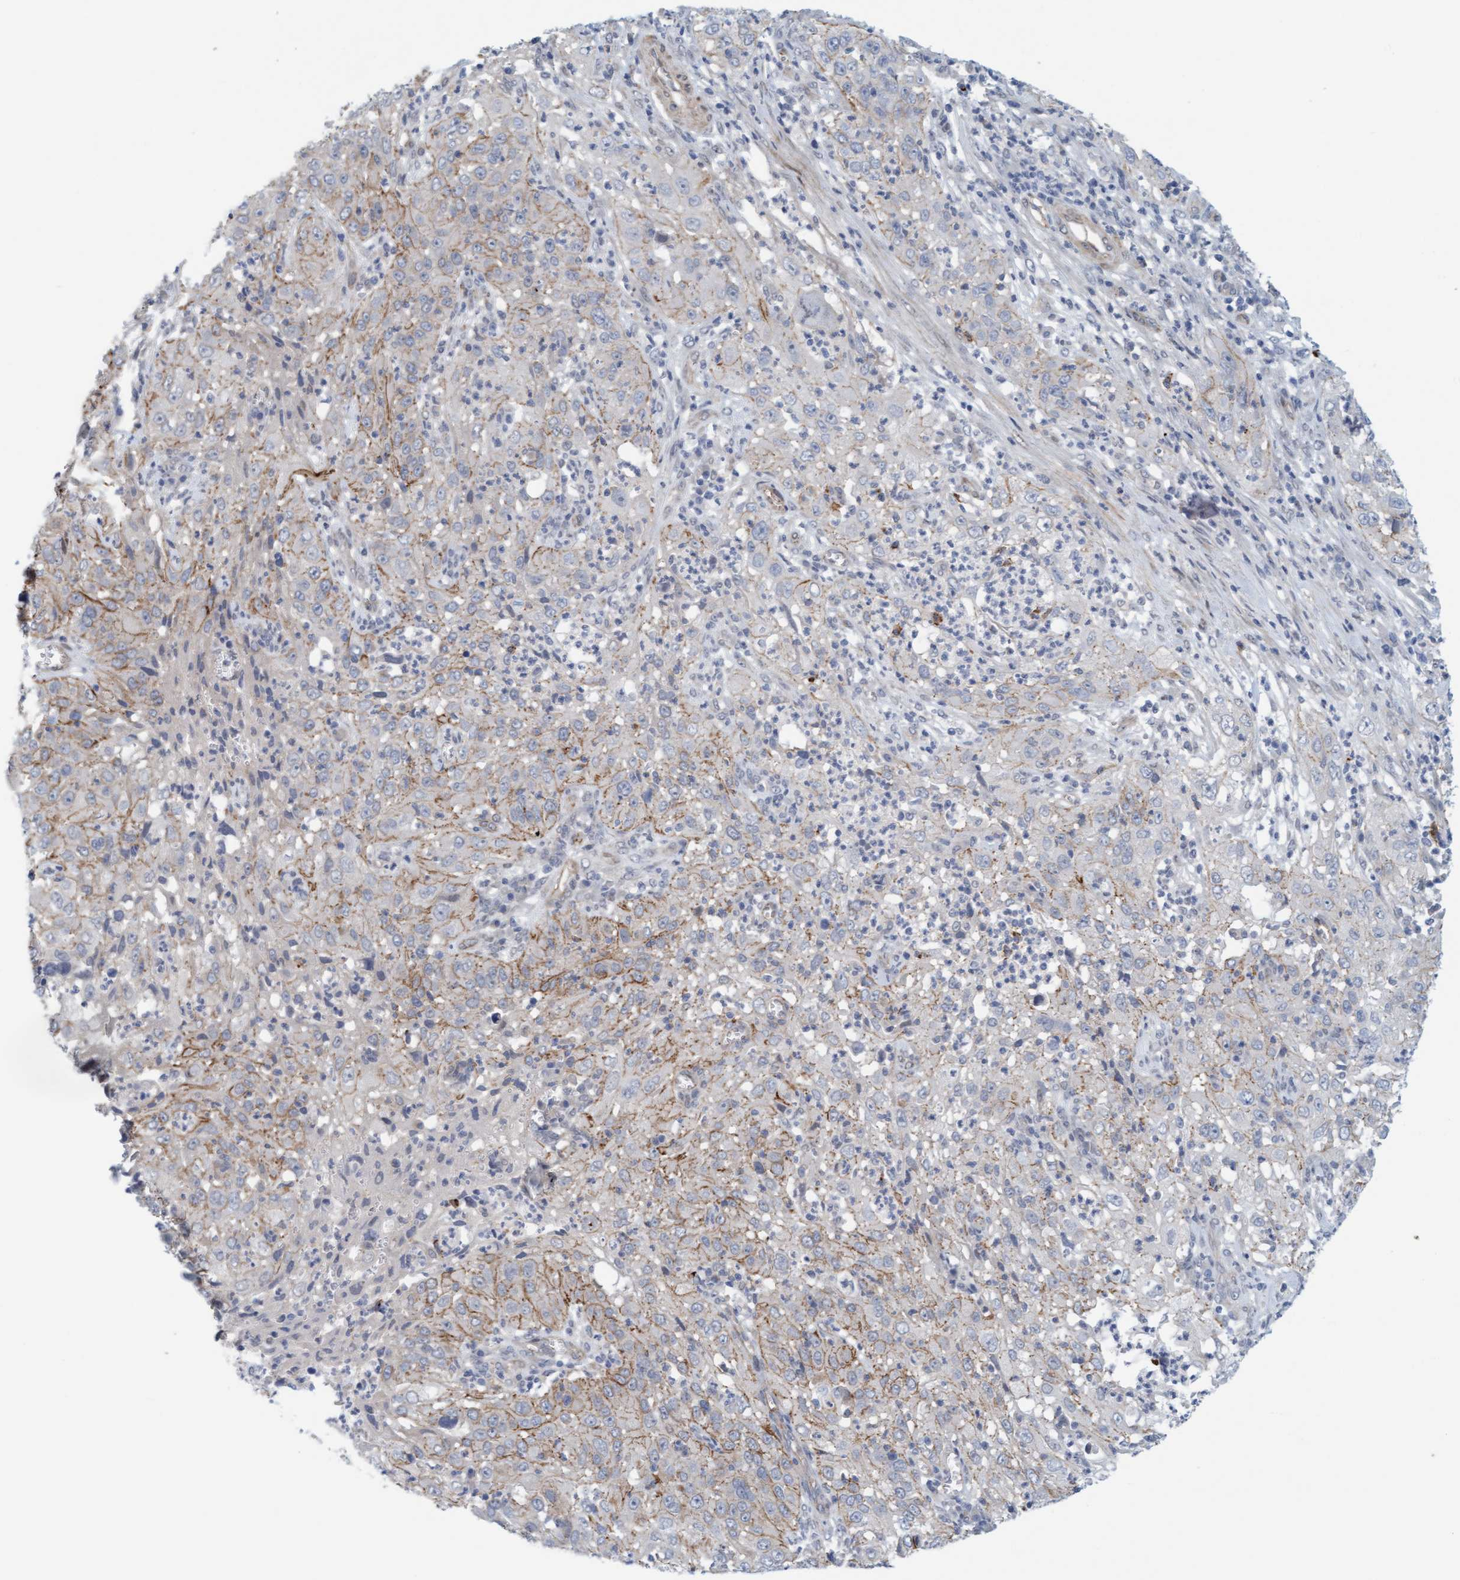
{"staining": {"intensity": "moderate", "quantity": "<25%", "location": "cytoplasmic/membranous"}, "tissue": "cervical cancer", "cell_type": "Tumor cells", "image_type": "cancer", "snomed": [{"axis": "morphology", "description": "Squamous cell carcinoma, NOS"}, {"axis": "topography", "description": "Cervix"}], "caption": "A brown stain labels moderate cytoplasmic/membranous expression of a protein in cervical squamous cell carcinoma tumor cells.", "gene": "KRBA2", "patient": {"sex": "female", "age": 32}}